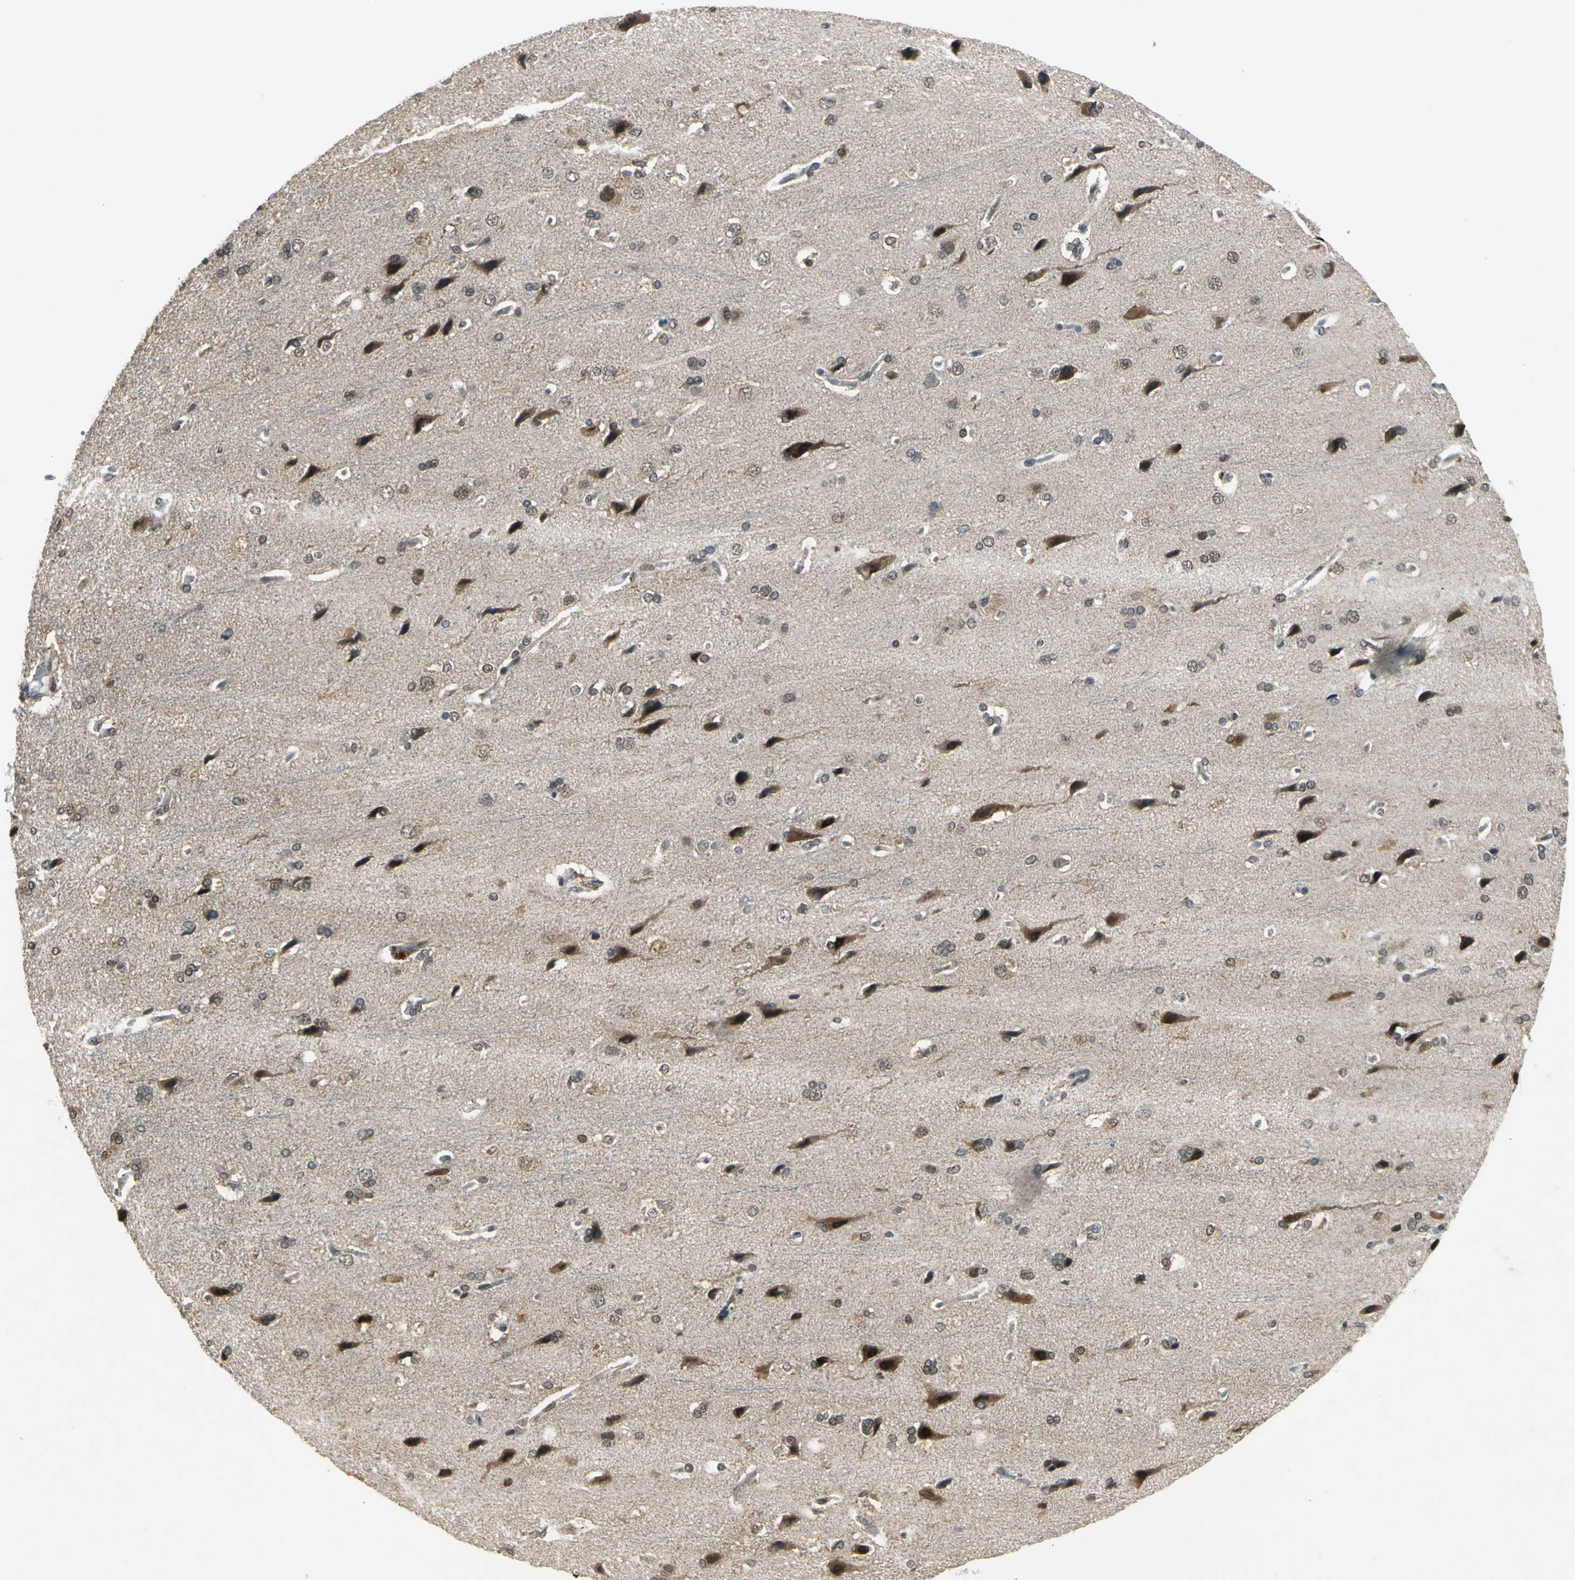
{"staining": {"intensity": "weak", "quantity": "<25%", "location": "cytoplasmic/membranous"}, "tissue": "cerebral cortex", "cell_type": "Endothelial cells", "image_type": "normal", "snomed": [{"axis": "morphology", "description": "Normal tissue, NOS"}, {"axis": "topography", "description": "Cerebral cortex"}], "caption": "Immunohistochemistry photomicrograph of benign cerebral cortex stained for a protein (brown), which shows no expression in endothelial cells.", "gene": "RAD17", "patient": {"sex": "male", "age": 62}}